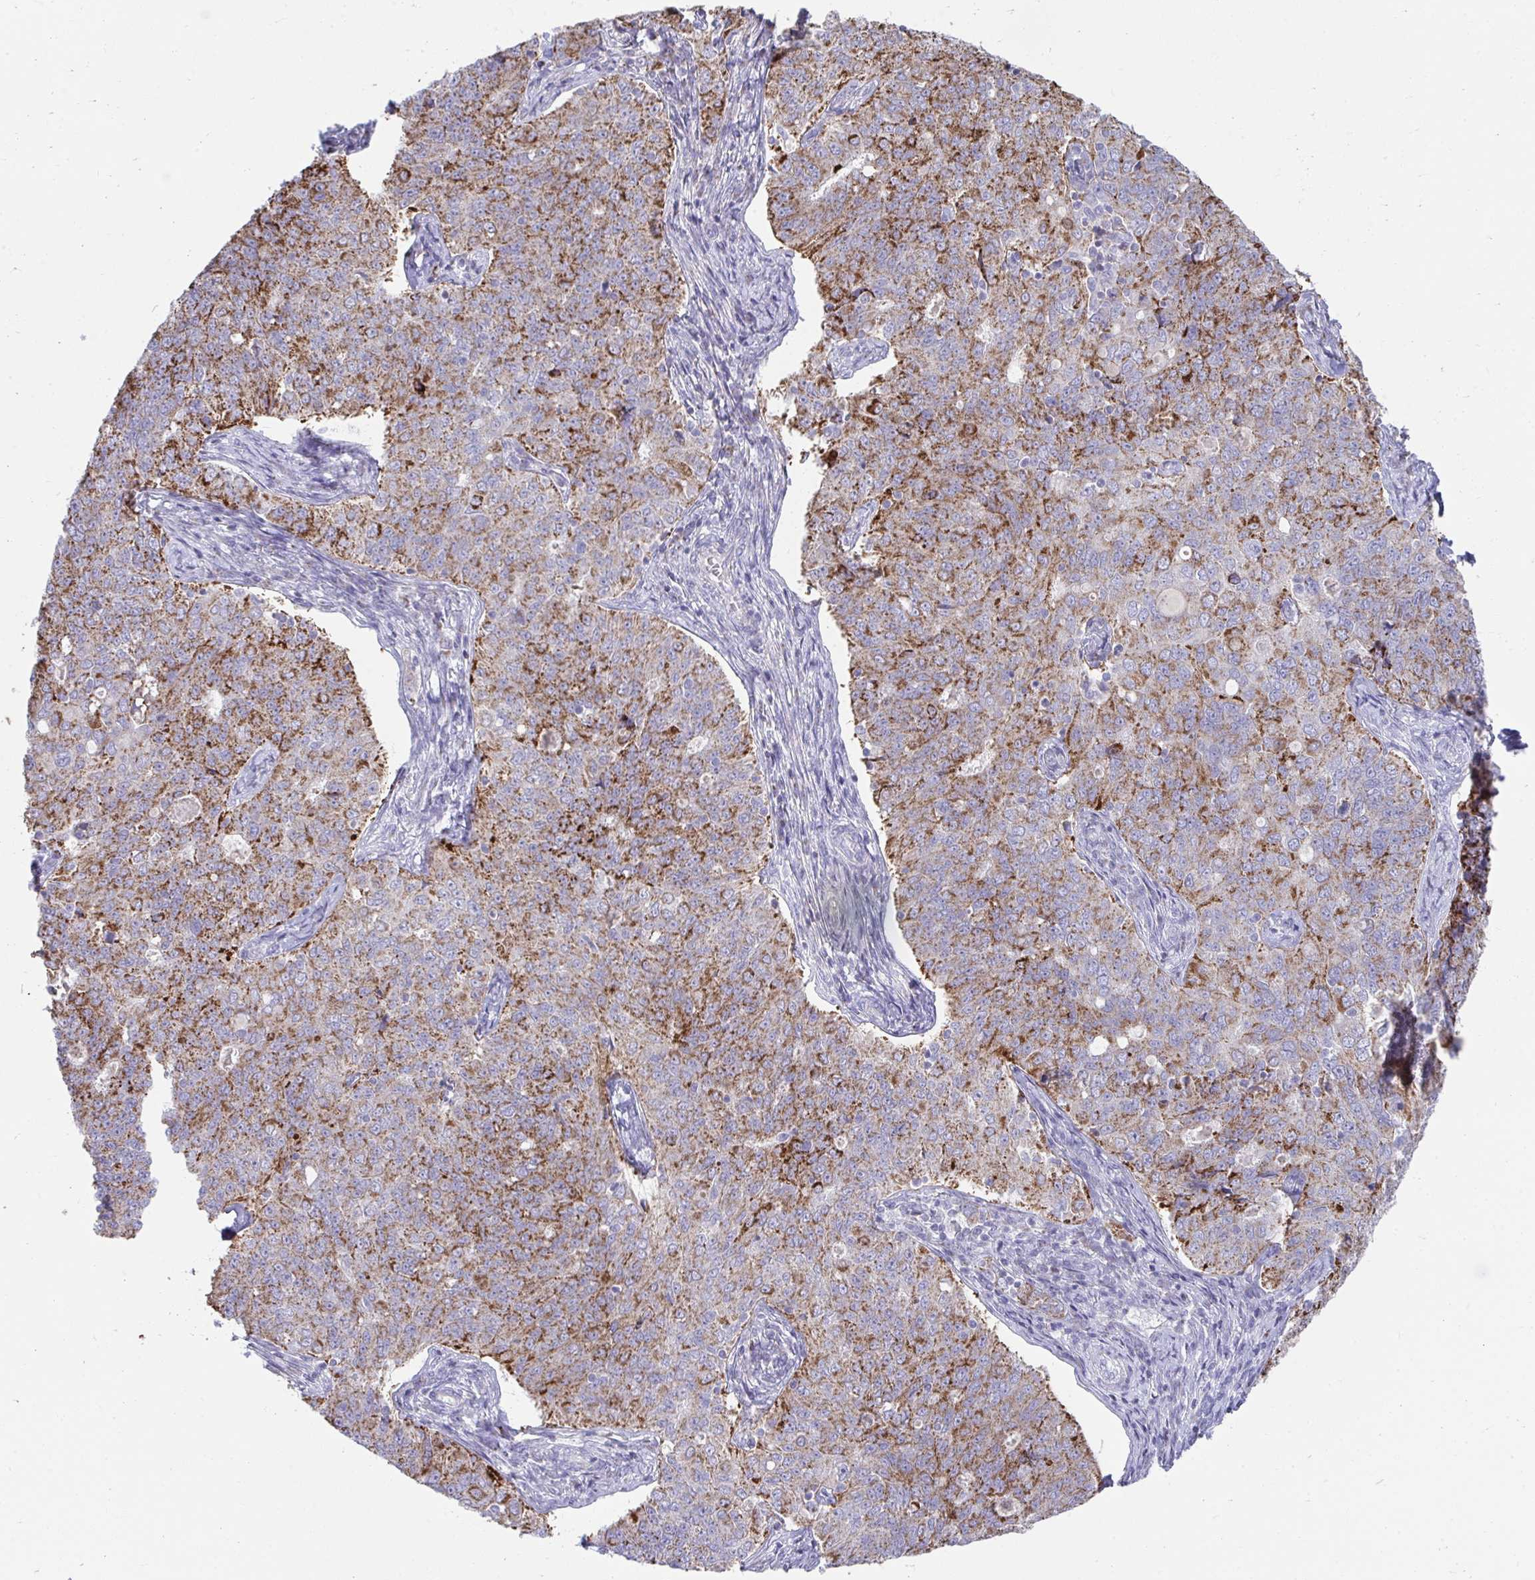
{"staining": {"intensity": "strong", "quantity": "25%-75%", "location": "cytoplasmic/membranous"}, "tissue": "endometrial cancer", "cell_type": "Tumor cells", "image_type": "cancer", "snomed": [{"axis": "morphology", "description": "Adenocarcinoma, NOS"}, {"axis": "topography", "description": "Endometrium"}], "caption": "Protein staining of endometrial cancer tissue demonstrates strong cytoplasmic/membranous staining in about 25%-75% of tumor cells. The protein is shown in brown color, while the nuclei are stained blue.", "gene": "PRRG3", "patient": {"sex": "female", "age": 43}}